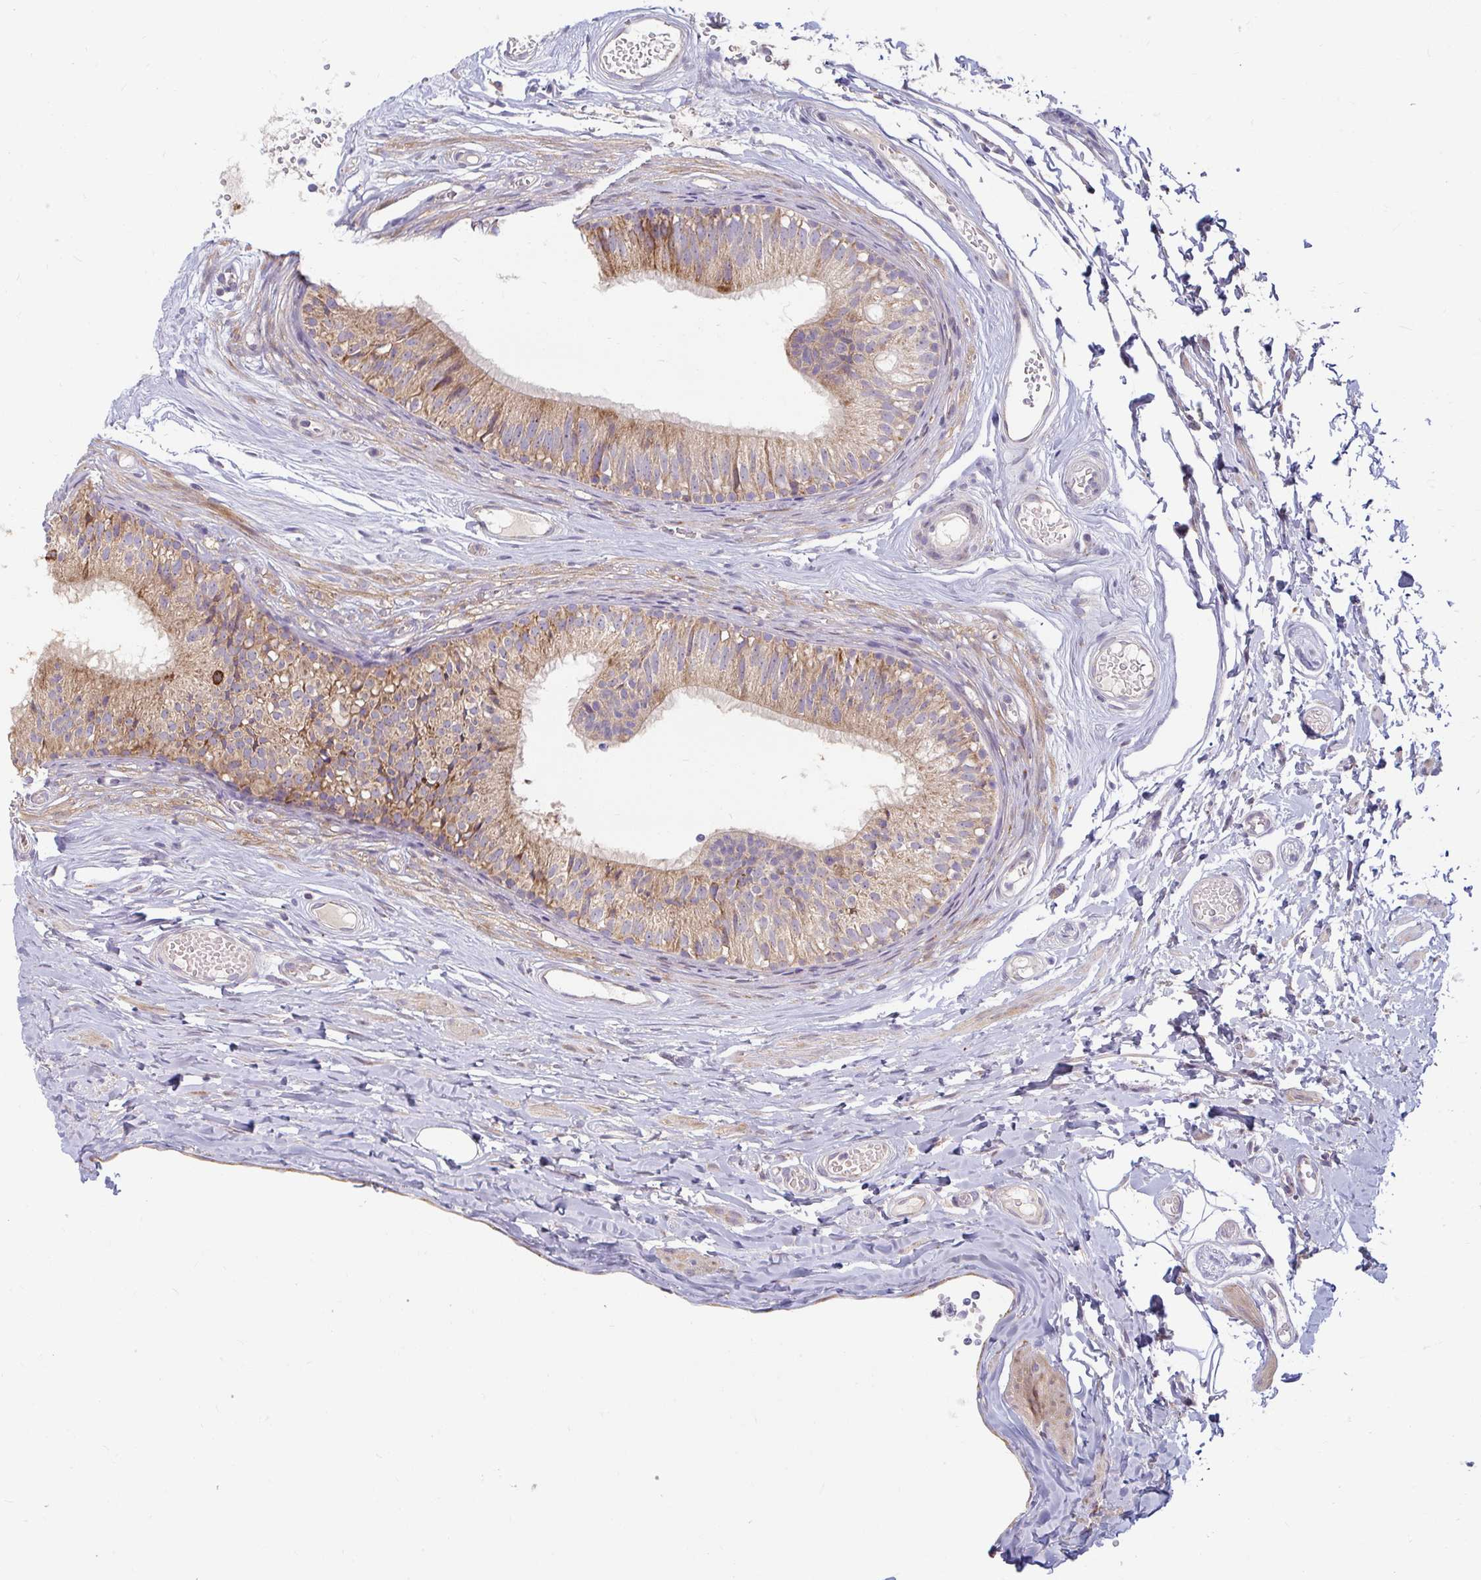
{"staining": {"intensity": "moderate", "quantity": ">75%", "location": "cytoplasmic/membranous"}, "tissue": "epididymis", "cell_type": "Glandular cells", "image_type": "normal", "snomed": [{"axis": "morphology", "description": "Normal tissue, NOS"}, {"axis": "morphology", "description": "Seminoma, NOS"}, {"axis": "topography", "description": "Testis"}, {"axis": "topography", "description": "Epididymis"}], "caption": "This micrograph exhibits immunohistochemistry staining of normal human epididymis, with medium moderate cytoplasmic/membranous expression in approximately >75% of glandular cells.", "gene": "SKP2", "patient": {"sex": "male", "age": 34}}